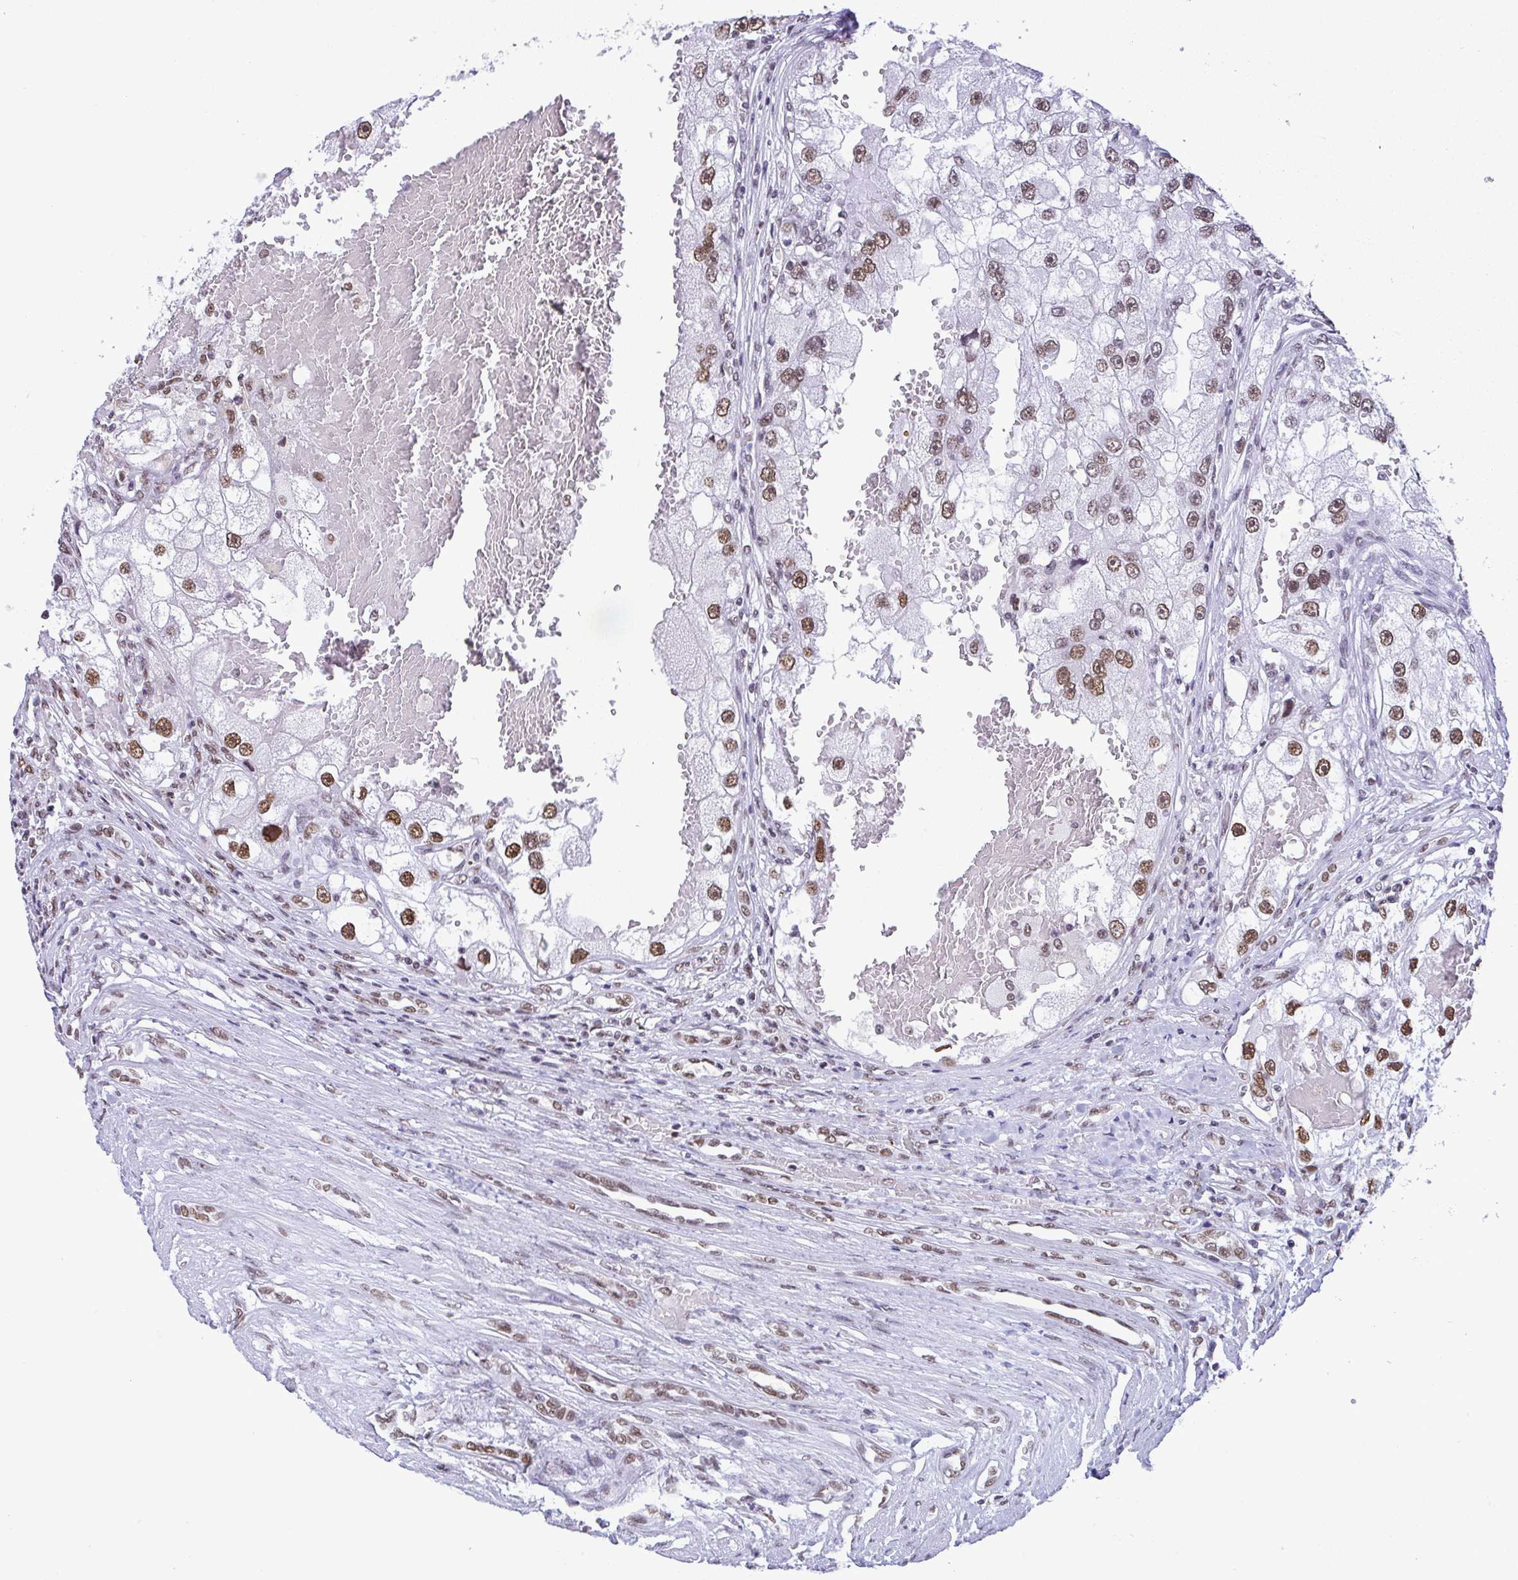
{"staining": {"intensity": "moderate", "quantity": ">75%", "location": "nuclear"}, "tissue": "renal cancer", "cell_type": "Tumor cells", "image_type": "cancer", "snomed": [{"axis": "morphology", "description": "Adenocarcinoma, NOS"}, {"axis": "topography", "description": "Kidney"}], "caption": "Approximately >75% of tumor cells in adenocarcinoma (renal) show moderate nuclear protein staining as visualized by brown immunohistochemical staining.", "gene": "DDX52", "patient": {"sex": "male", "age": 63}}